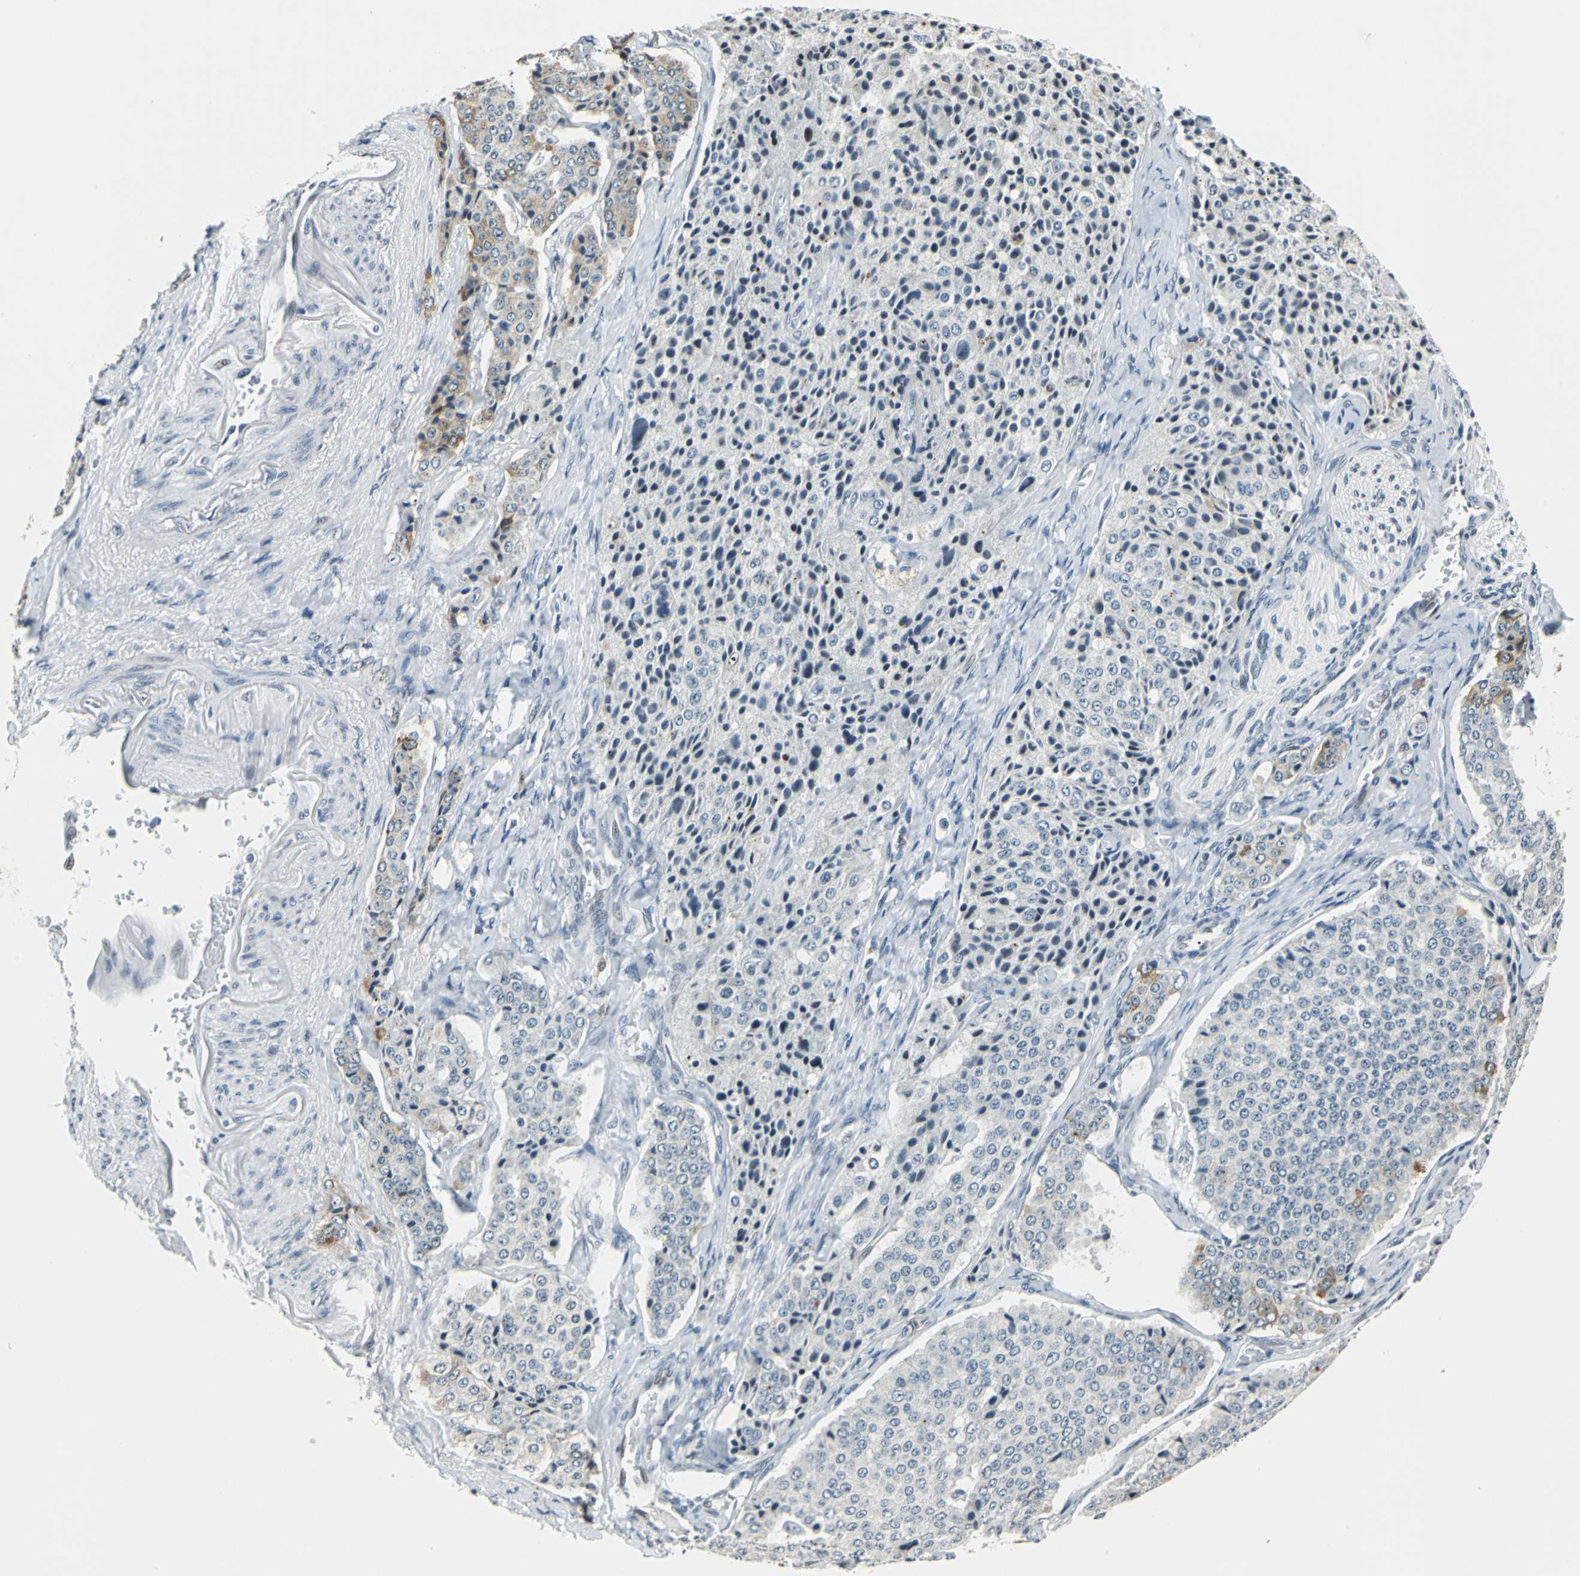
{"staining": {"intensity": "moderate", "quantity": "<25%", "location": "cytoplasmic/membranous"}, "tissue": "carcinoid", "cell_type": "Tumor cells", "image_type": "cancer", "snomed": [{"axis": "morphology", "description": "Carcinoid, malignant, NOS"}, {"axis": "topography", "description": "Colon"}], "caption": "Malignant carcinoid tissue shows moderate cytoplasmic/membranous expression in approximately <25% of tumor cells", "gene": "HCFC2", "patient": {"sex": "female", "age": 61}}